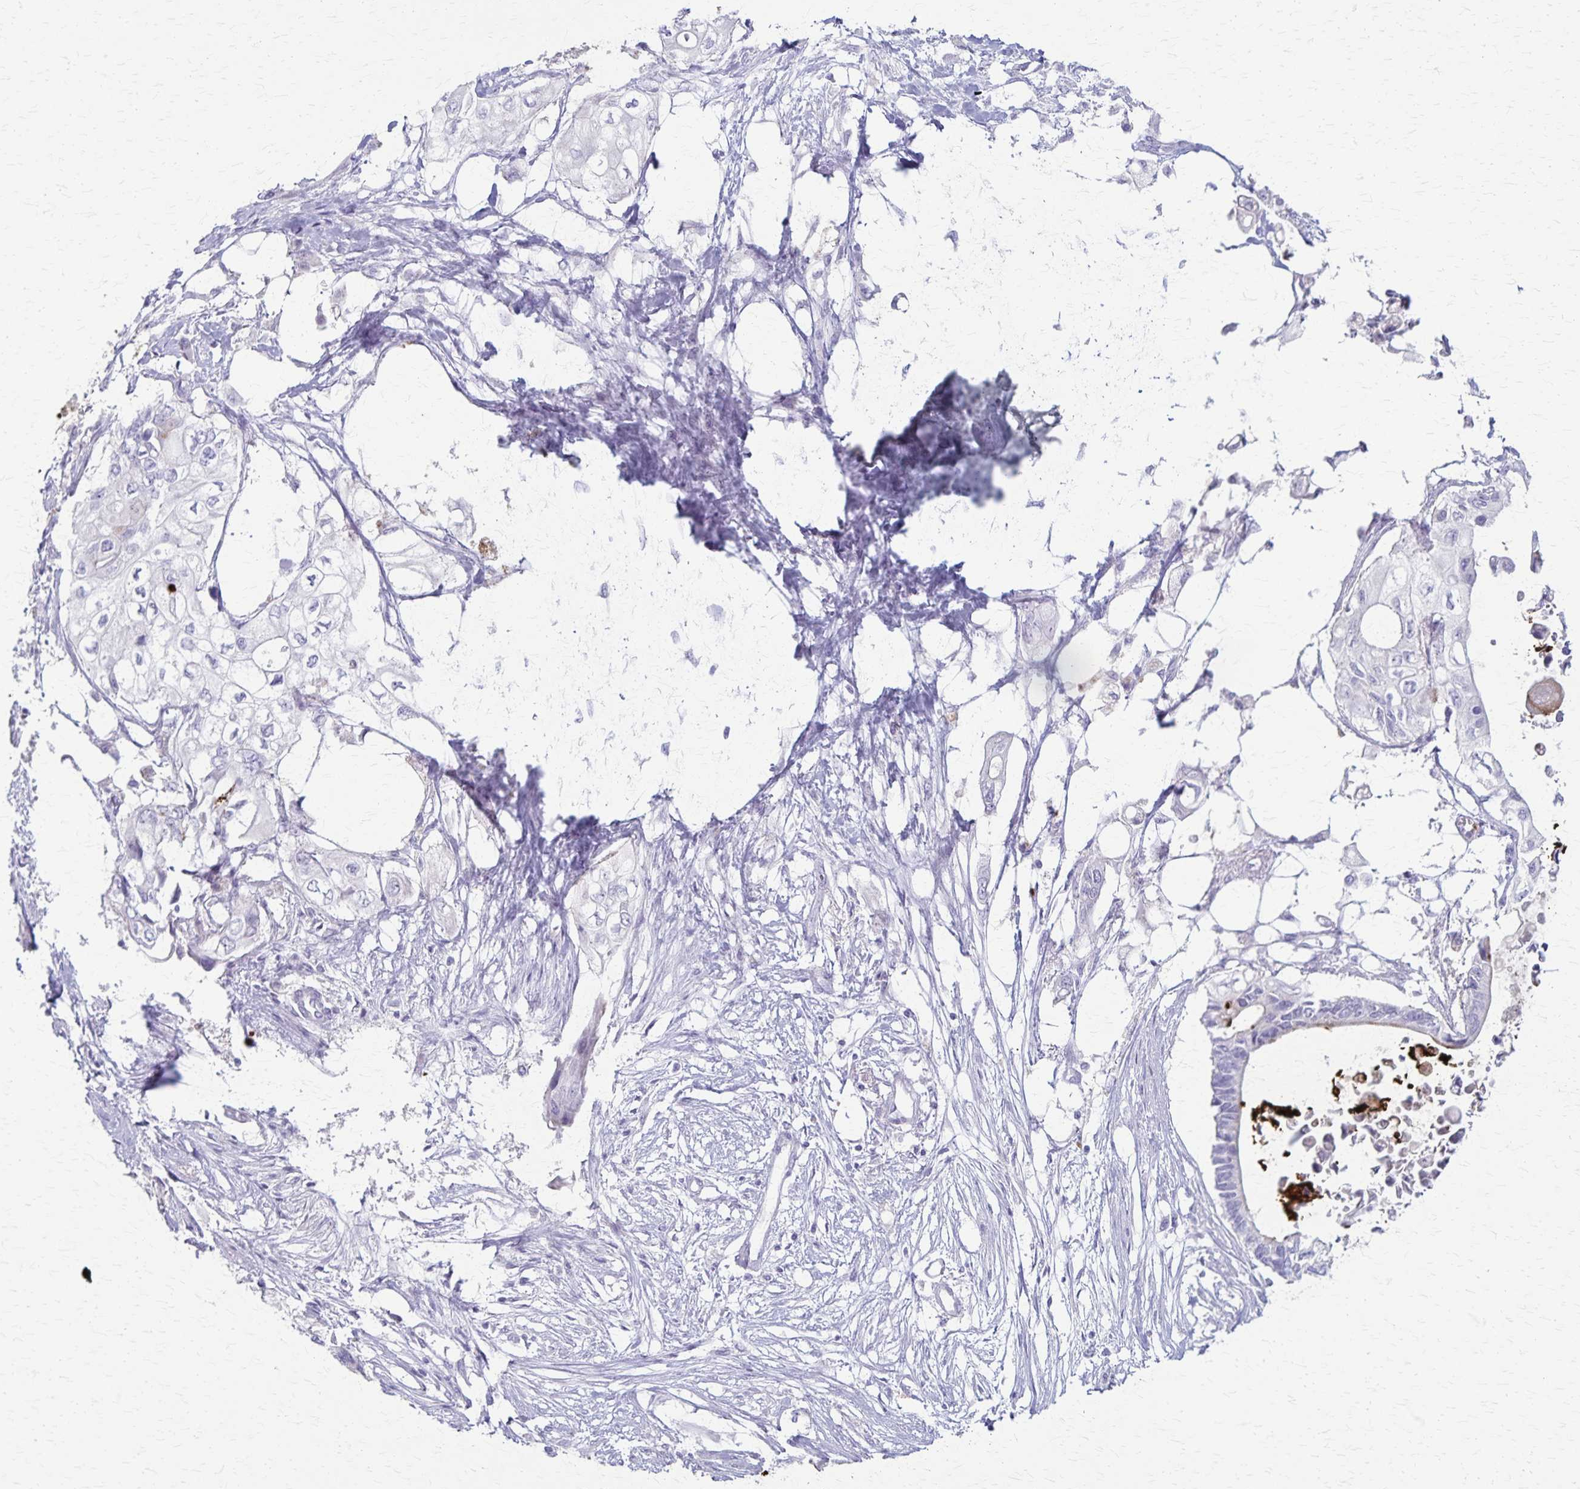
{"staining": {"intensity": "negative", "quantity": "none", "location": "none"}, "tissue": "pancreatic cancer", "cell_type": "Tumor cells", "image_type": "cancer", "snomed": [{"axis": "morphology", "description": "Adenocarcinoma, NOS"}, {"axis": "topography", "description": "Pancreas"}], "caption": "Tumor cells show no significant staining in pancreatic adenocarcinoma.", "gene": "RASL10B", "patient": {"sex": "female", "age": 63}}